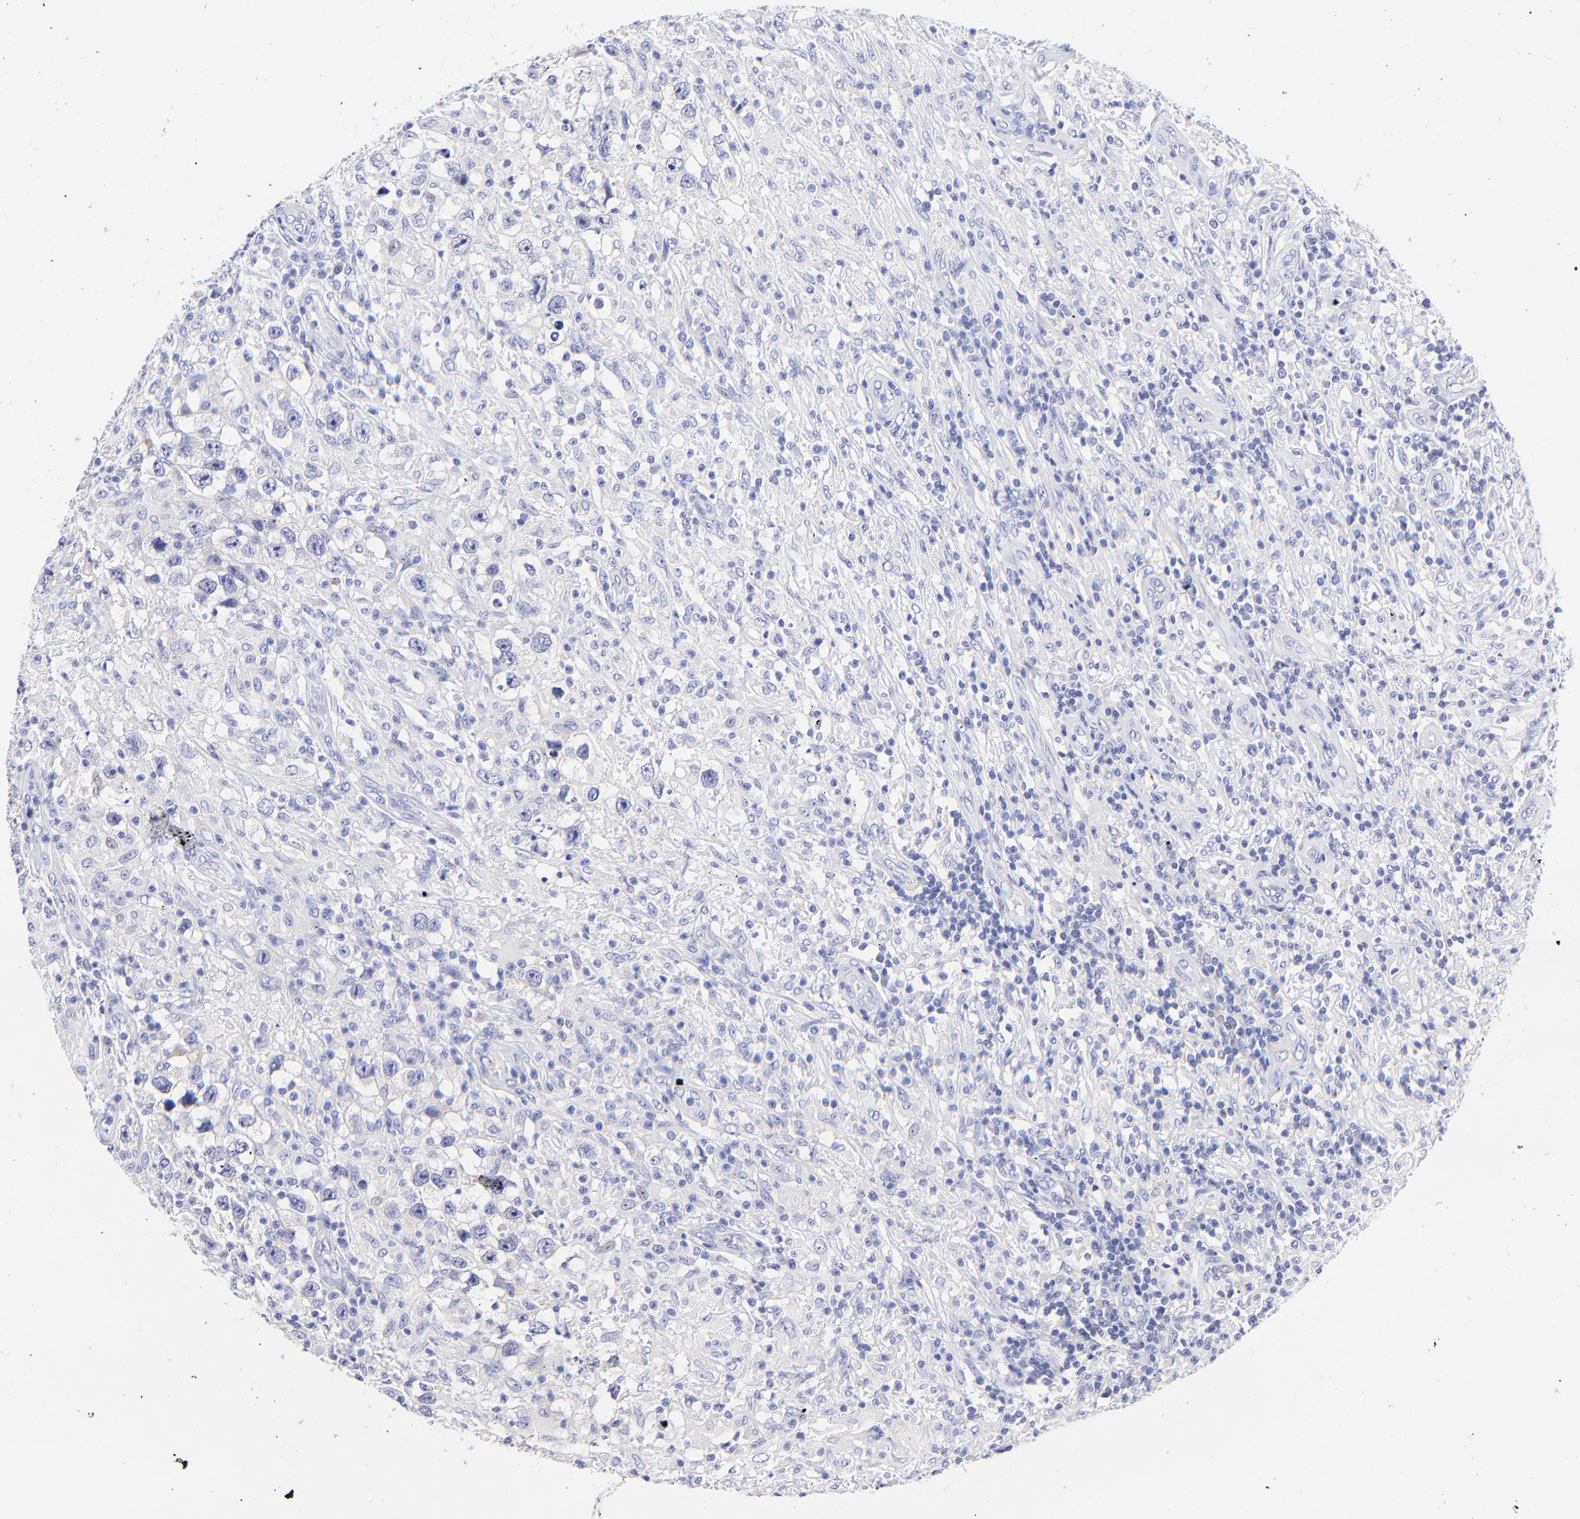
{"staining": {"intensity": "negative", "quantity": "none", "location": "none"}, "tissue": "testis cancer", "cell_type": "Tumor cells", "image_type": "cancer", "snomed": [{"axis": "morphology", "description": "Seminoma, NOS"}, {"axis": "topography", "description": "Testis"}], "caption": "The immunohistochemistry (IHC) image has no significant staining in tumor cells of seminoma (testis) tissue.", "gene": "RAB3A", "patient": {"sex": "male", "age": 34}}